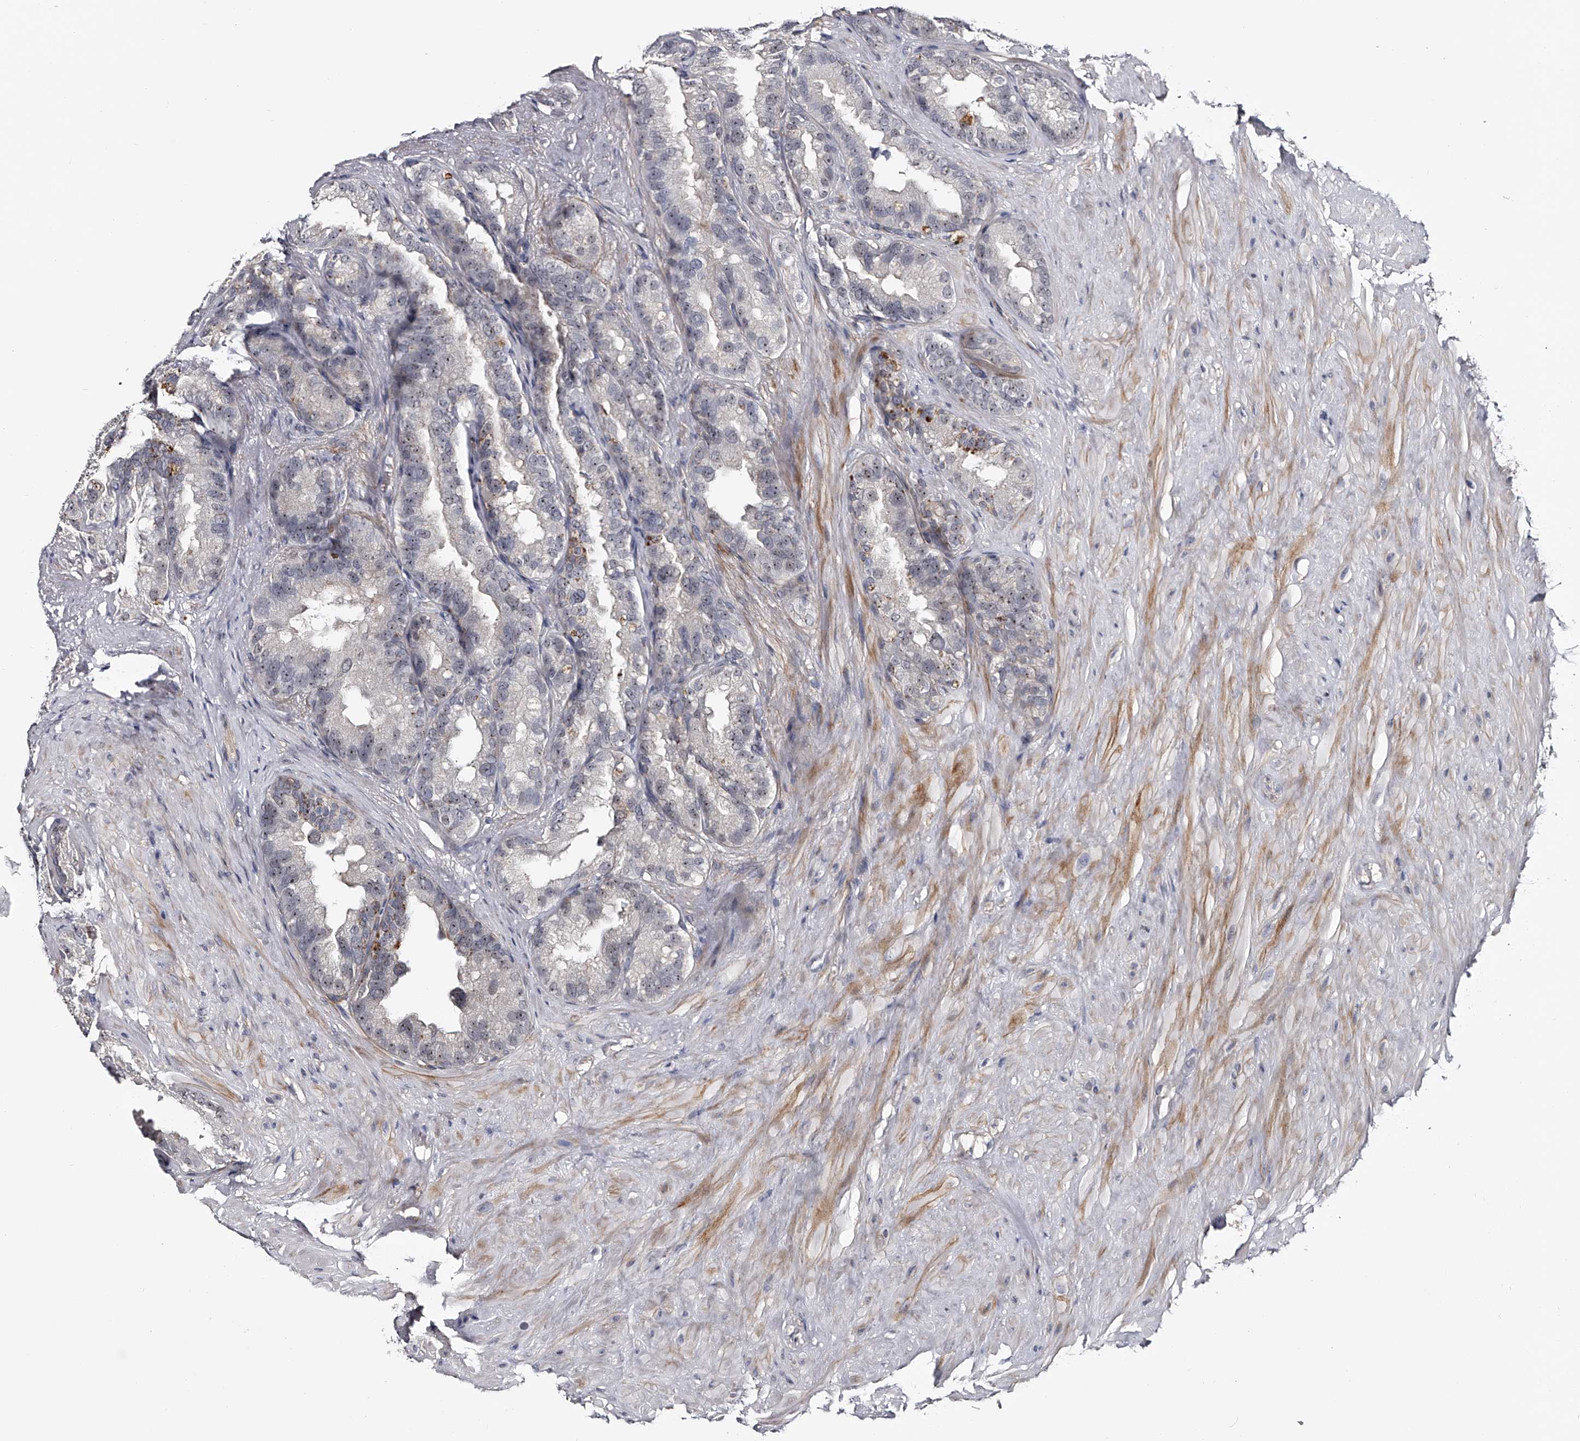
{"staining": {"intensity": "weak", "quantity": "25%-75%", "location": "nuclear"}, "tissue": "seminal vesicle", "cell_type": "Glandular cells", "image_type": "normal", "snomed": [{"axis": "morphology", "description": "Normal tissue, NOS"}, {"axis": "topography", "description": "Seminal veicle"}], "caption": "High-magnification brightfield microscopy of benign seminal vesicle stained with DAB (3,3'-diaminobenzidine) (brown) and counterstained with hematoxylin (blue). glandular cells exhibit weak nuclear staining is appreciated in about25%-75% of cells. (Stains: DAB in brown, nuclei in blue, Microscopy: brightfield microscopy at high magnification).", "gene": "MDN1", "patient": {"sex": "male", "age": 80}}